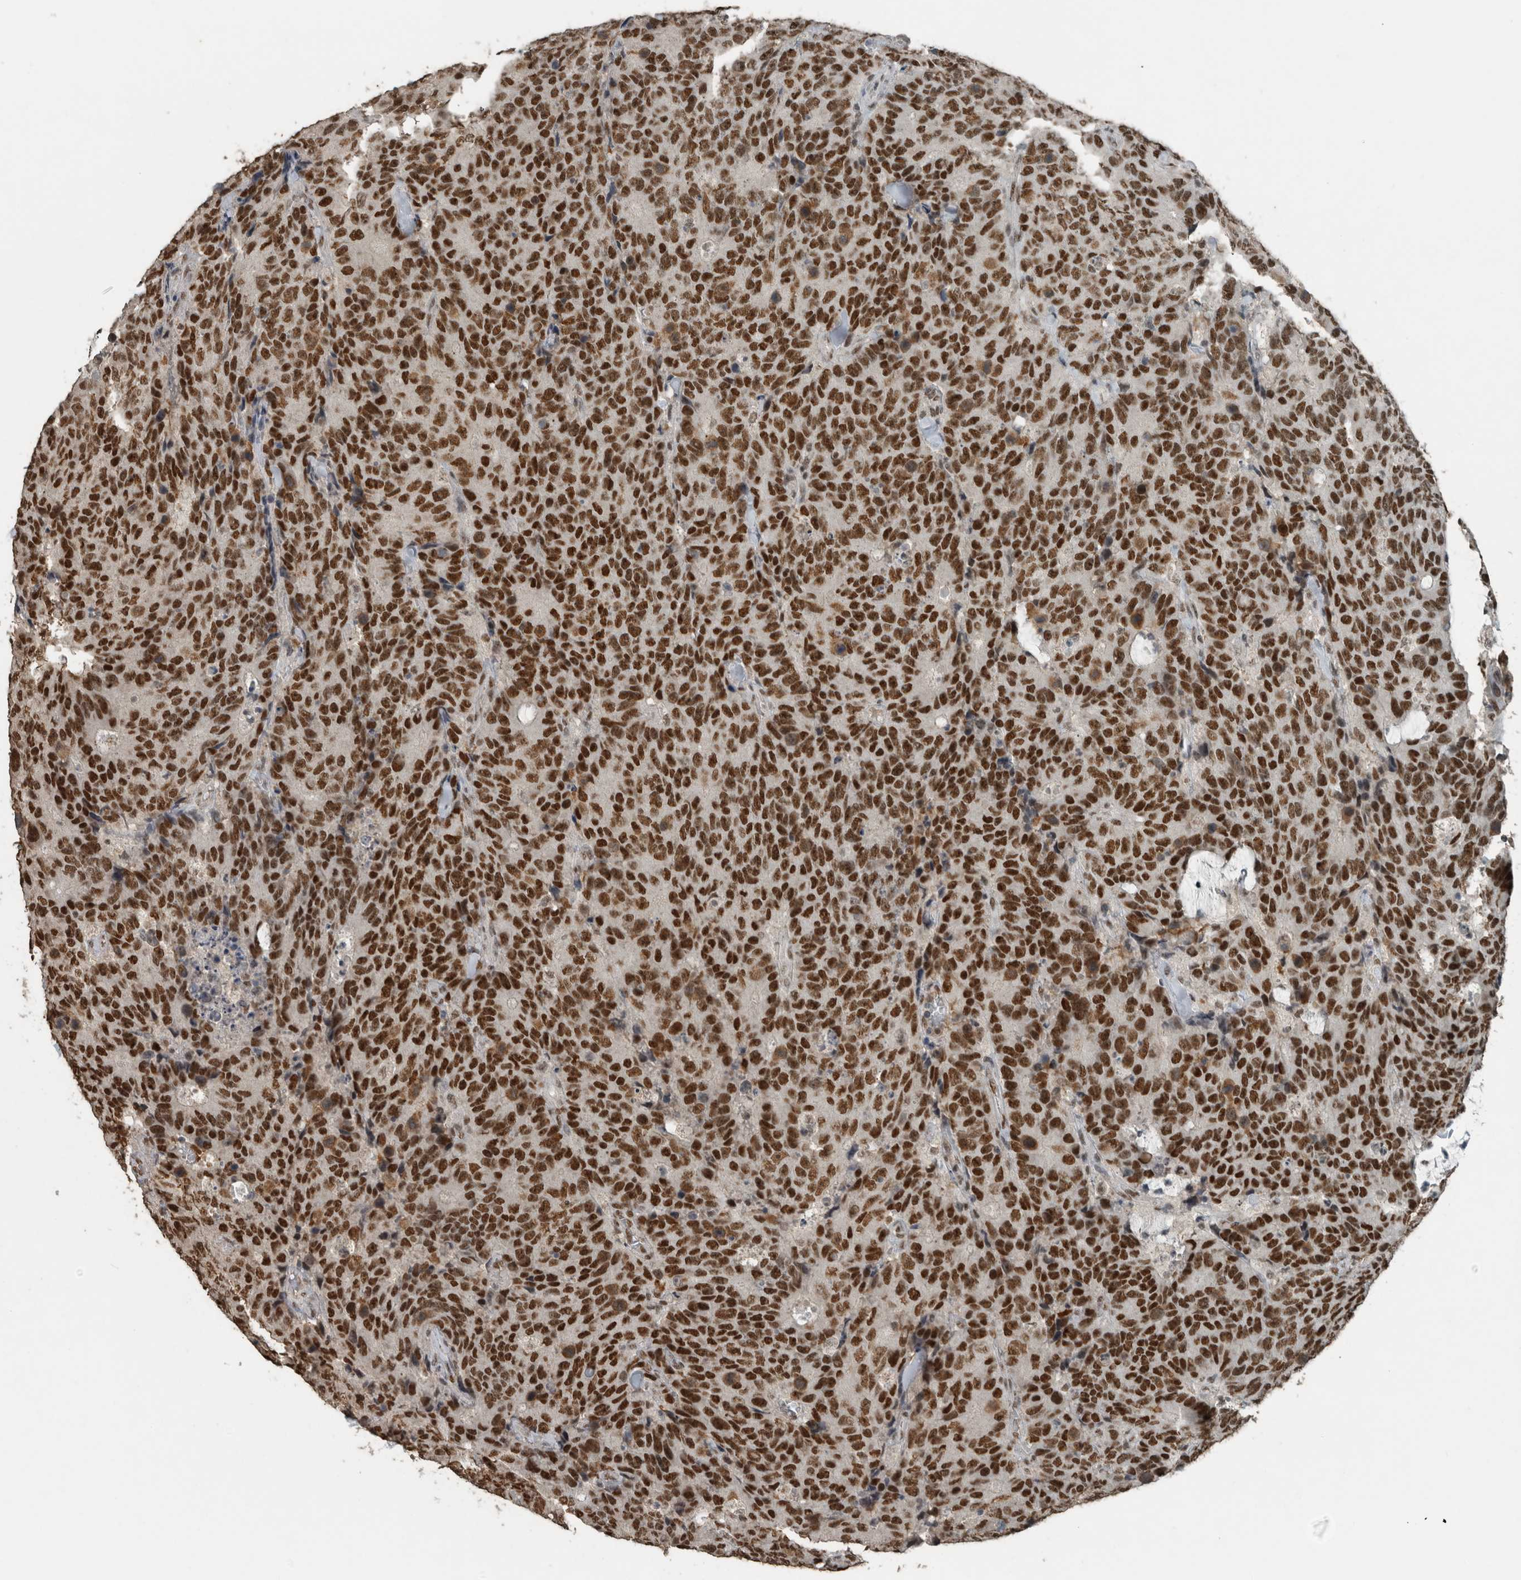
{"staining": {"intensity": "strong", "quantity": ">75%", "location": "nuclear"}, "tissue": "colorectal cancer", "cell_type": "Tumor cells", "image_type": "cancer", "snomed": [{"axis": "morphology", "description": "Adenocarcinoma, NOS"}, {"axis": "topography", "description": "Colon"}], "caption": "This image shows immunohistochemistry staining of human adenocarcinoma (colorectal), with high strong nuclear staining in about >75% of tumor cells.", "gene": "ZNF24", "patient": {"sex": "female", "age": 86}}